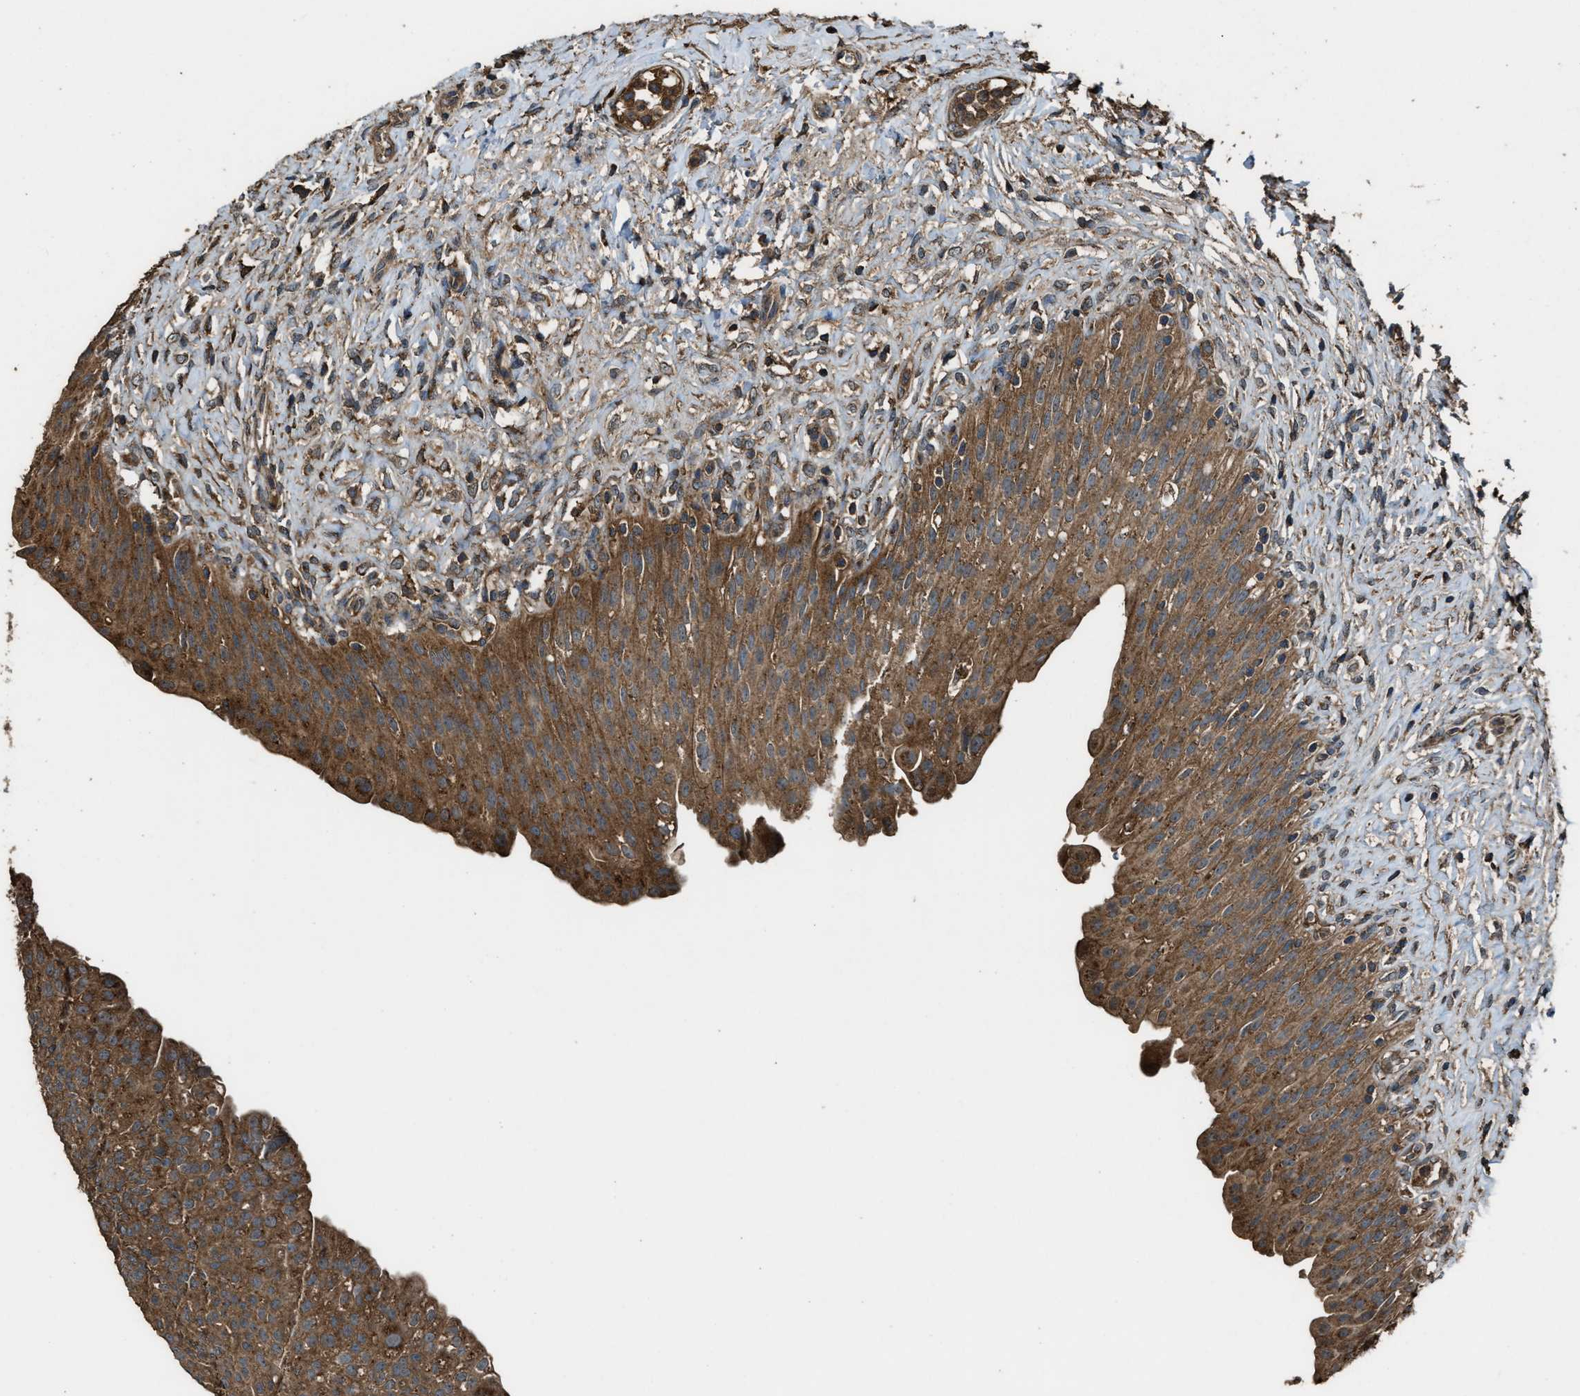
{"staining": {"intensity": "moderate", "quantity": ">75%", "location": "cytoplasmic/membranous"}, "tissue": "urinary bladder", "cell_type": "Urothelial cells", "image_type": "normal", "snomed": [{"axis": "morphology", "description": "Urothelial carcinoma, High grade"}, {"axis": "topography", "description": "Urinary bladder"}], "caption": "The image shows a brown stain indicating the presence of a protein in the cytoplasmic/membranous of urothelial cells in urinary bladder.", "gene": "MAP3K8", "patient": {"sex": "male", "age": 46}}